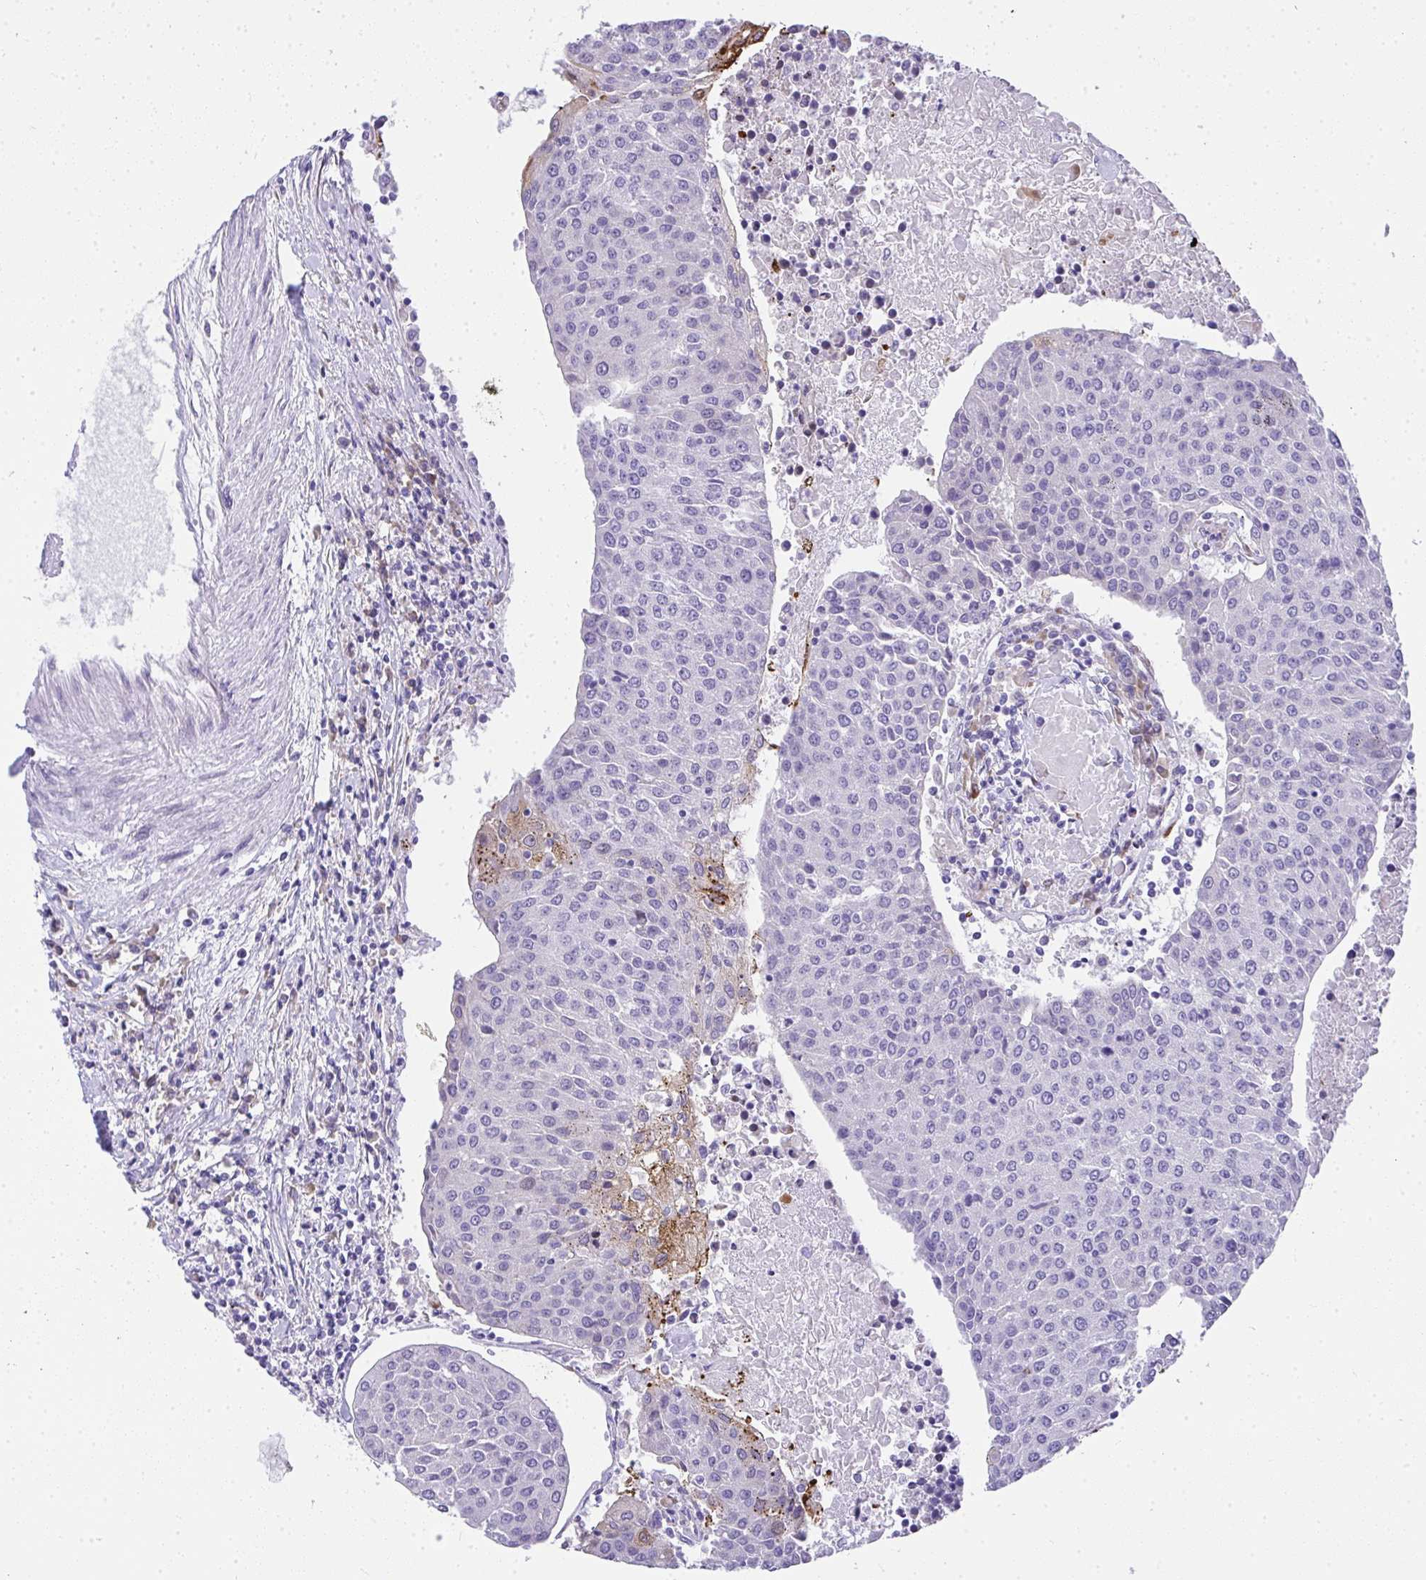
{"staining": {"intensity": "moderate", "quantity": "<25%", "location": "cytoplasmic/membranous"}, "tissue": "urothelial cancer", "cell_type": "Tumor cells", "image_type": "cancer", "snomed": [{"axis": "morphology", "description": "Urothelial carcinoma, High grade"}, {"axis": "topography", "description": "Urinary bladder"}], "caption": "High-grade urothelial carcinoma stained with a protein marker demonstrates moderate staining in tumor cells.", "gene": "ADRA2C", "patient": {"sex": "female", "age": 85}}